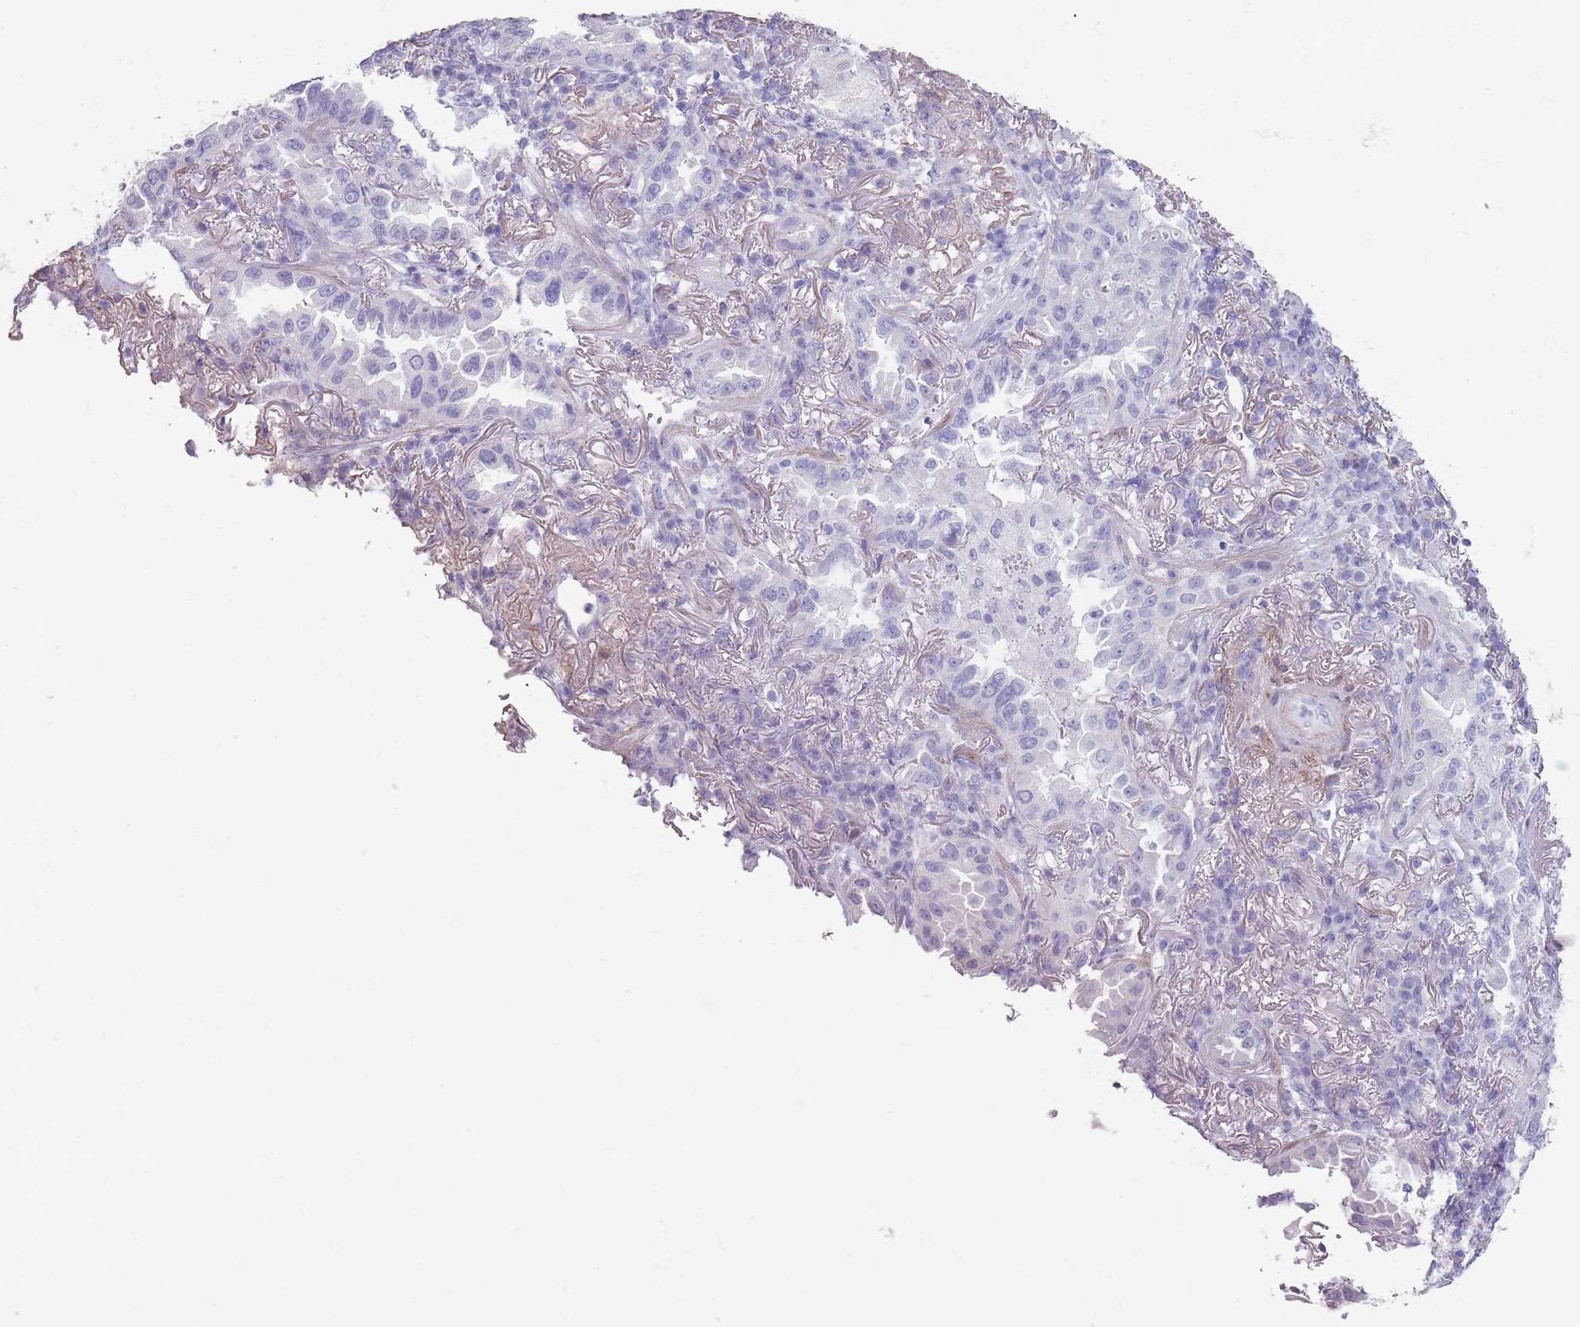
{"staining": {"intensity": "negative", "quantity": "none", "location": "none"}, "tissue": "lung cancer", "cell_type": "Tumor cells", "image_type": "cancer", "snomed": [{"axis": "morphology", "description": "Adenocarcinoma, NOS"}, {"axis": "topography", "description": "Lung"}], "caption": "This is an immunohistochemistry micrograph of human lung adenocarcinoma. There is no positivity in tumor cells.", "gene": "RHBG", "patient": {"sex": "female", "age": 69}}